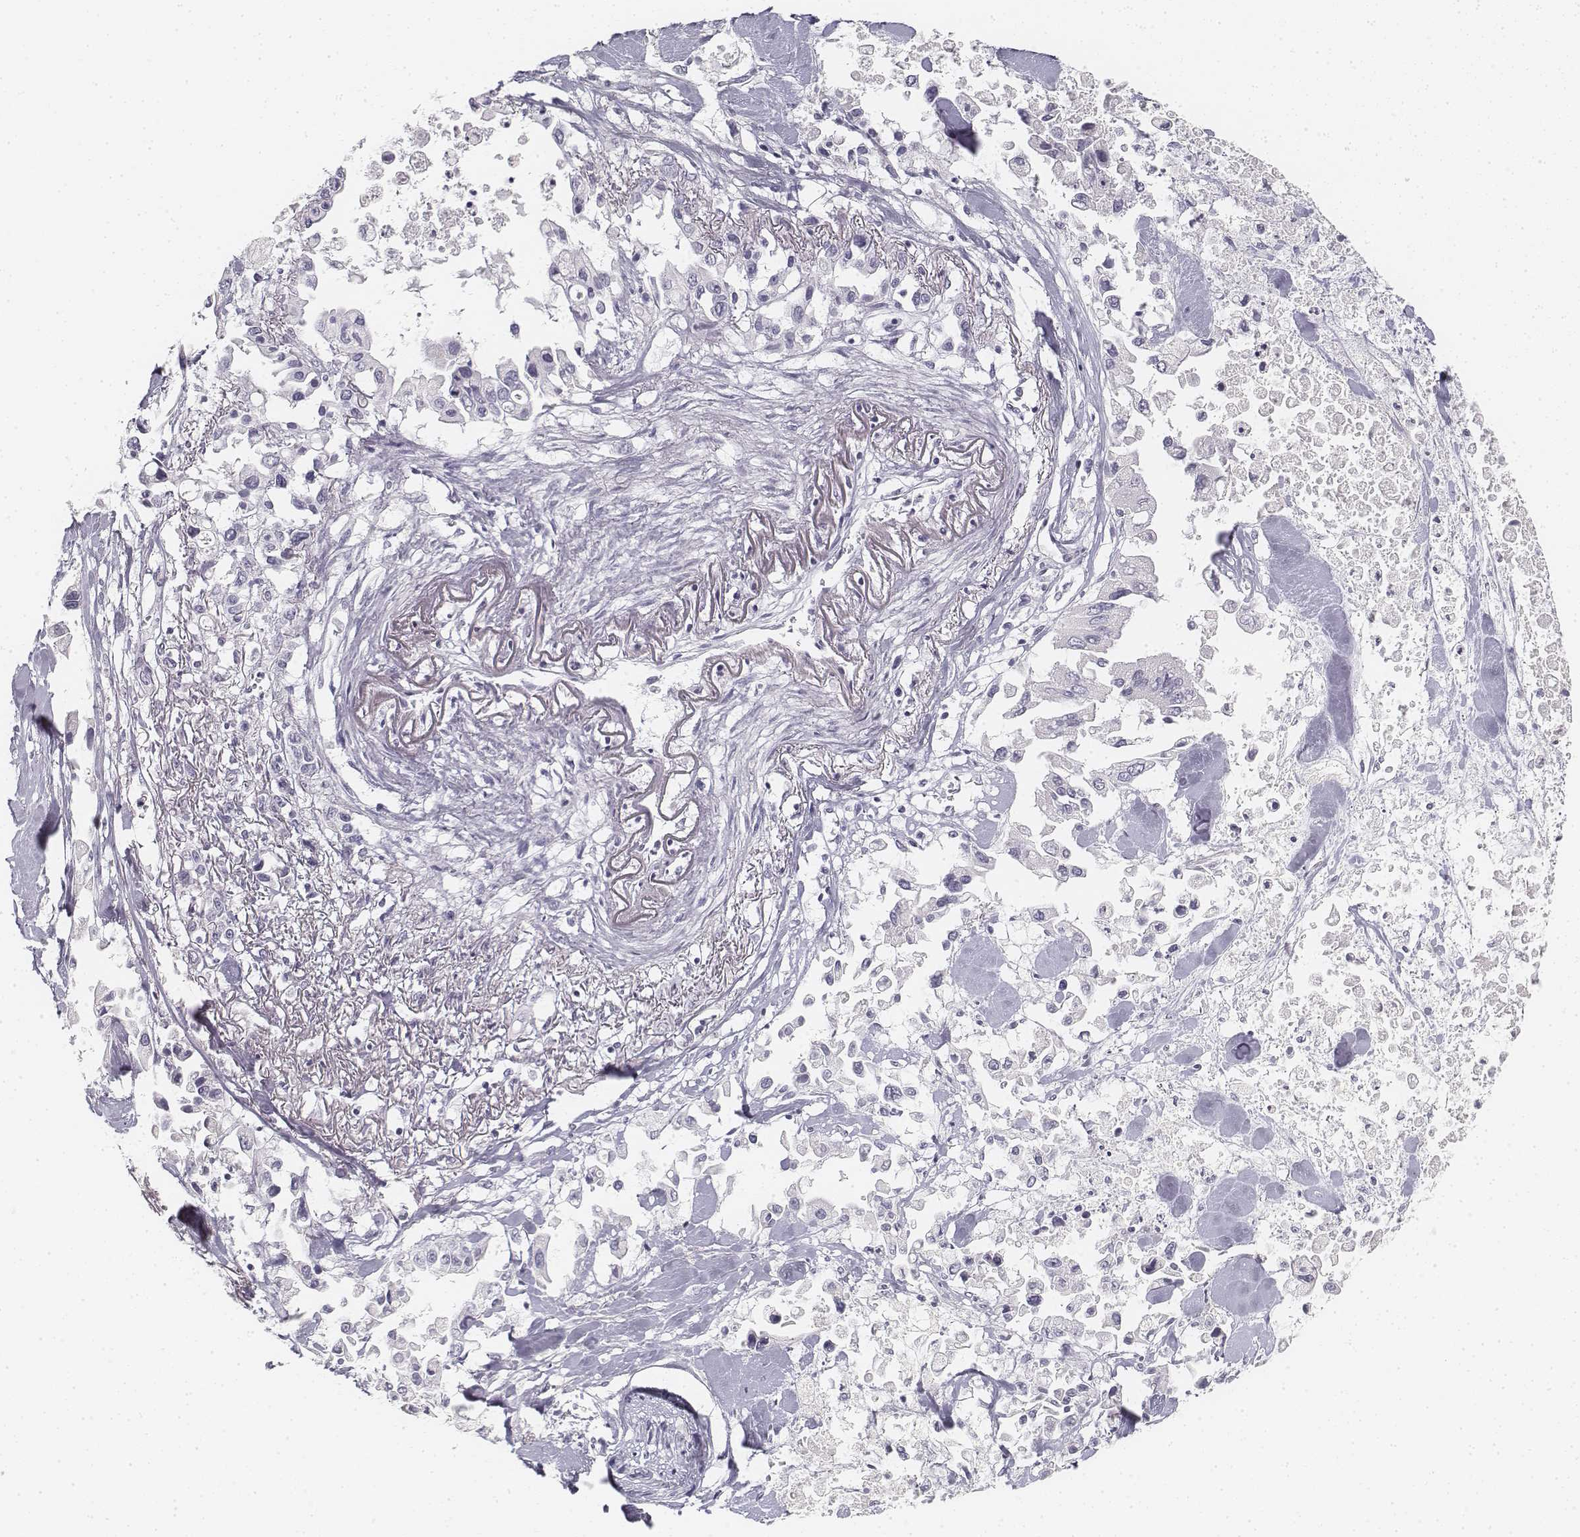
{"staining": {"intensity": "negative", "quantity": "none", "location": "none"}, "tissue": "pancreatic cancer", "cell_type": "Tumor cells", "image_type": "cancer", "snomed": [{"axis": "morphology", "description": "Adenocarcinoma, NOS"}, {"axis": "topography", "description": "Pancreas"}], "caption": "A photomicrograph of human pancreatic adenocarcinoma is negative for staining in tumor cells.", "gene": "KRTAP2-1", "patient": {"sex": "female", "age": 83}}